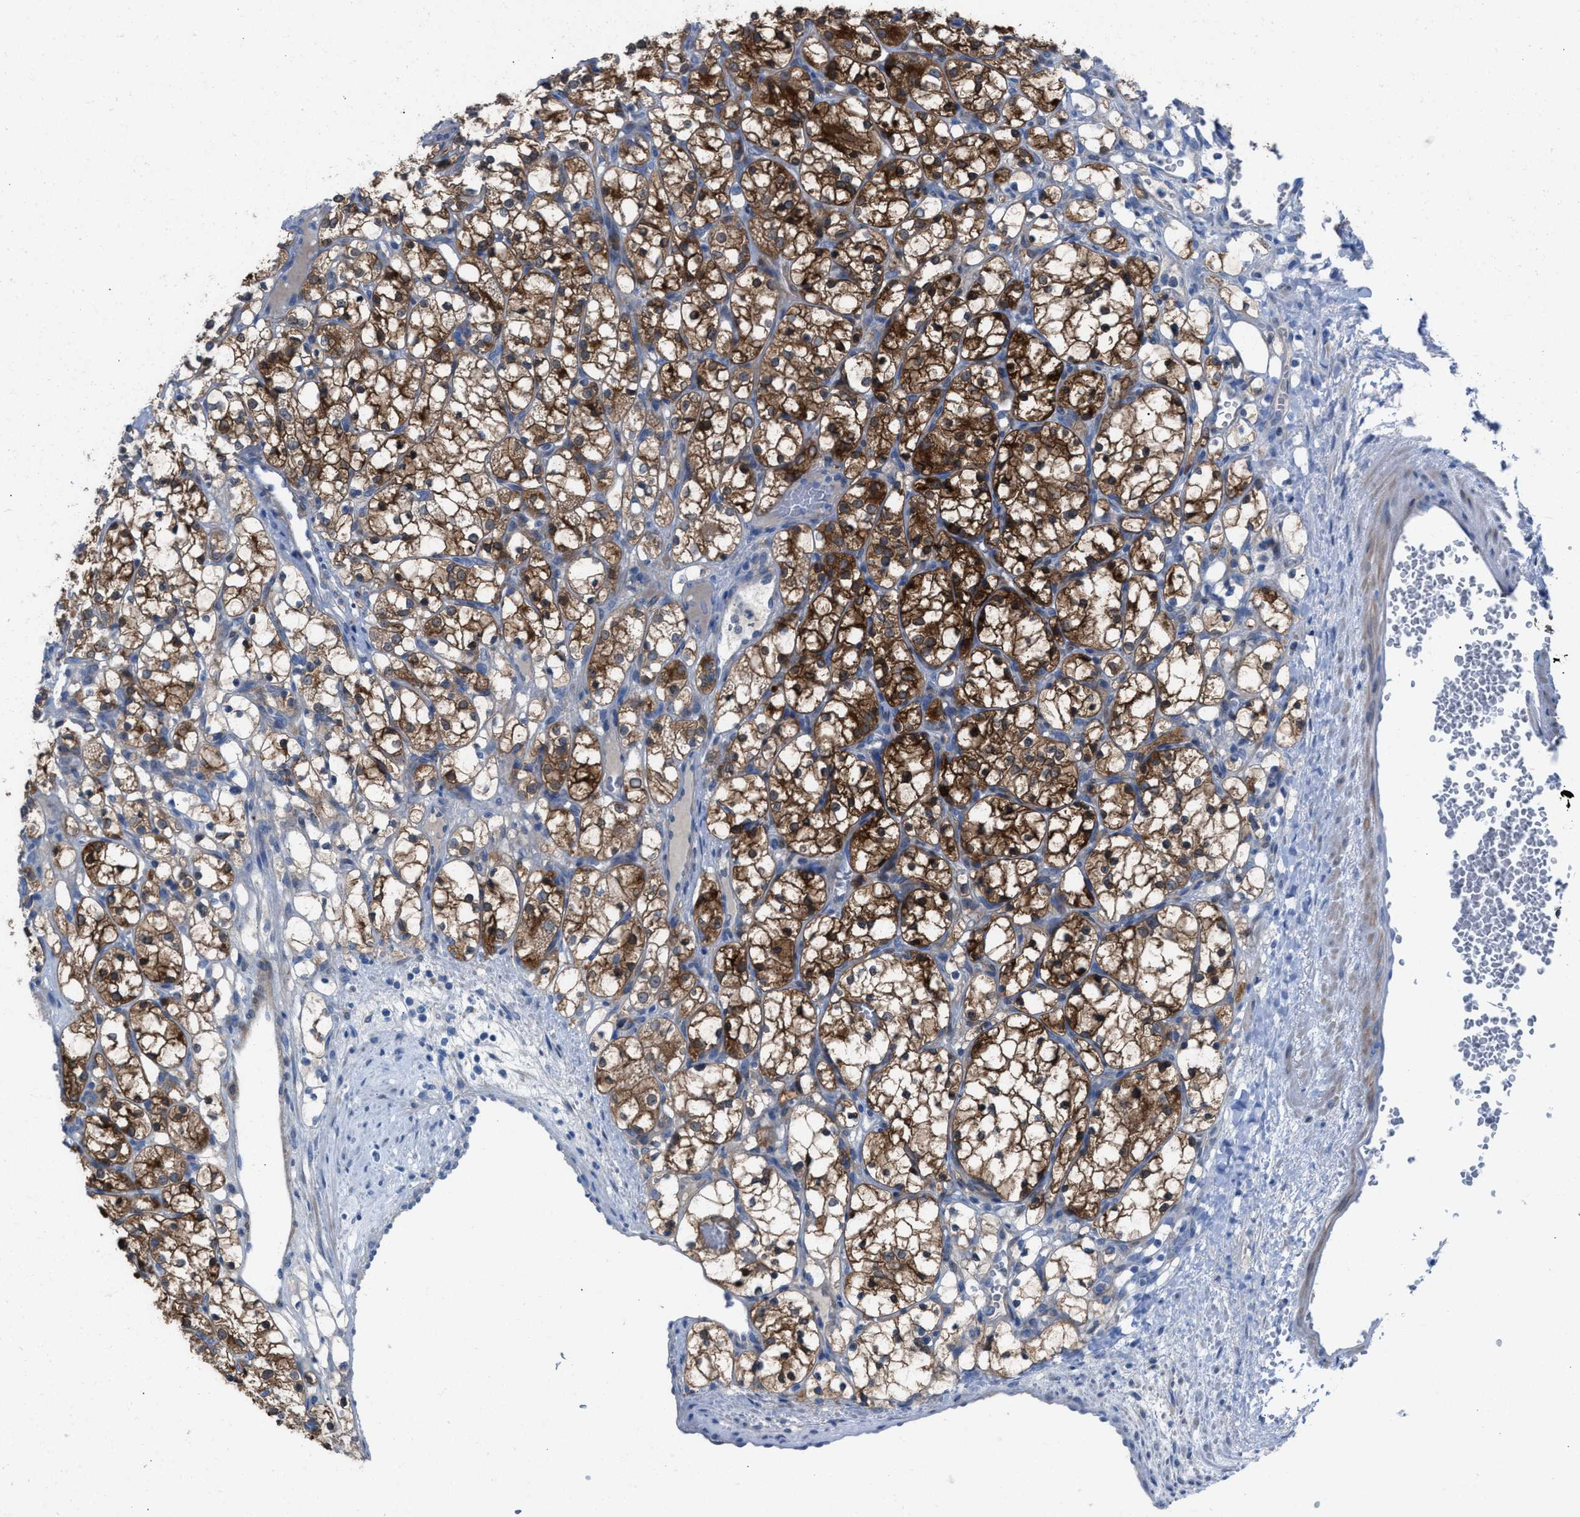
{"staining": {"intensity": "strong", "quantity": "25%-75%", "location": "cytoplasmic/membranous"}, "tissue": "renal cancer", "cell_type": "Tumor cells", "image_type": "cancer", "snomed": [{"axis": "morphology", "description": "Adenocarcinoma, NOS"}, {"axis": "topography", "description": "Kidney"}], "caption": "This is a photomicrograph of IHC staining of adenocarcinoma (renal), which shows strong staining in the cytoplasmic/membranous of tumor cells.", "gene": "ASPA", "patient": {"sex": "female", "age": 69}}